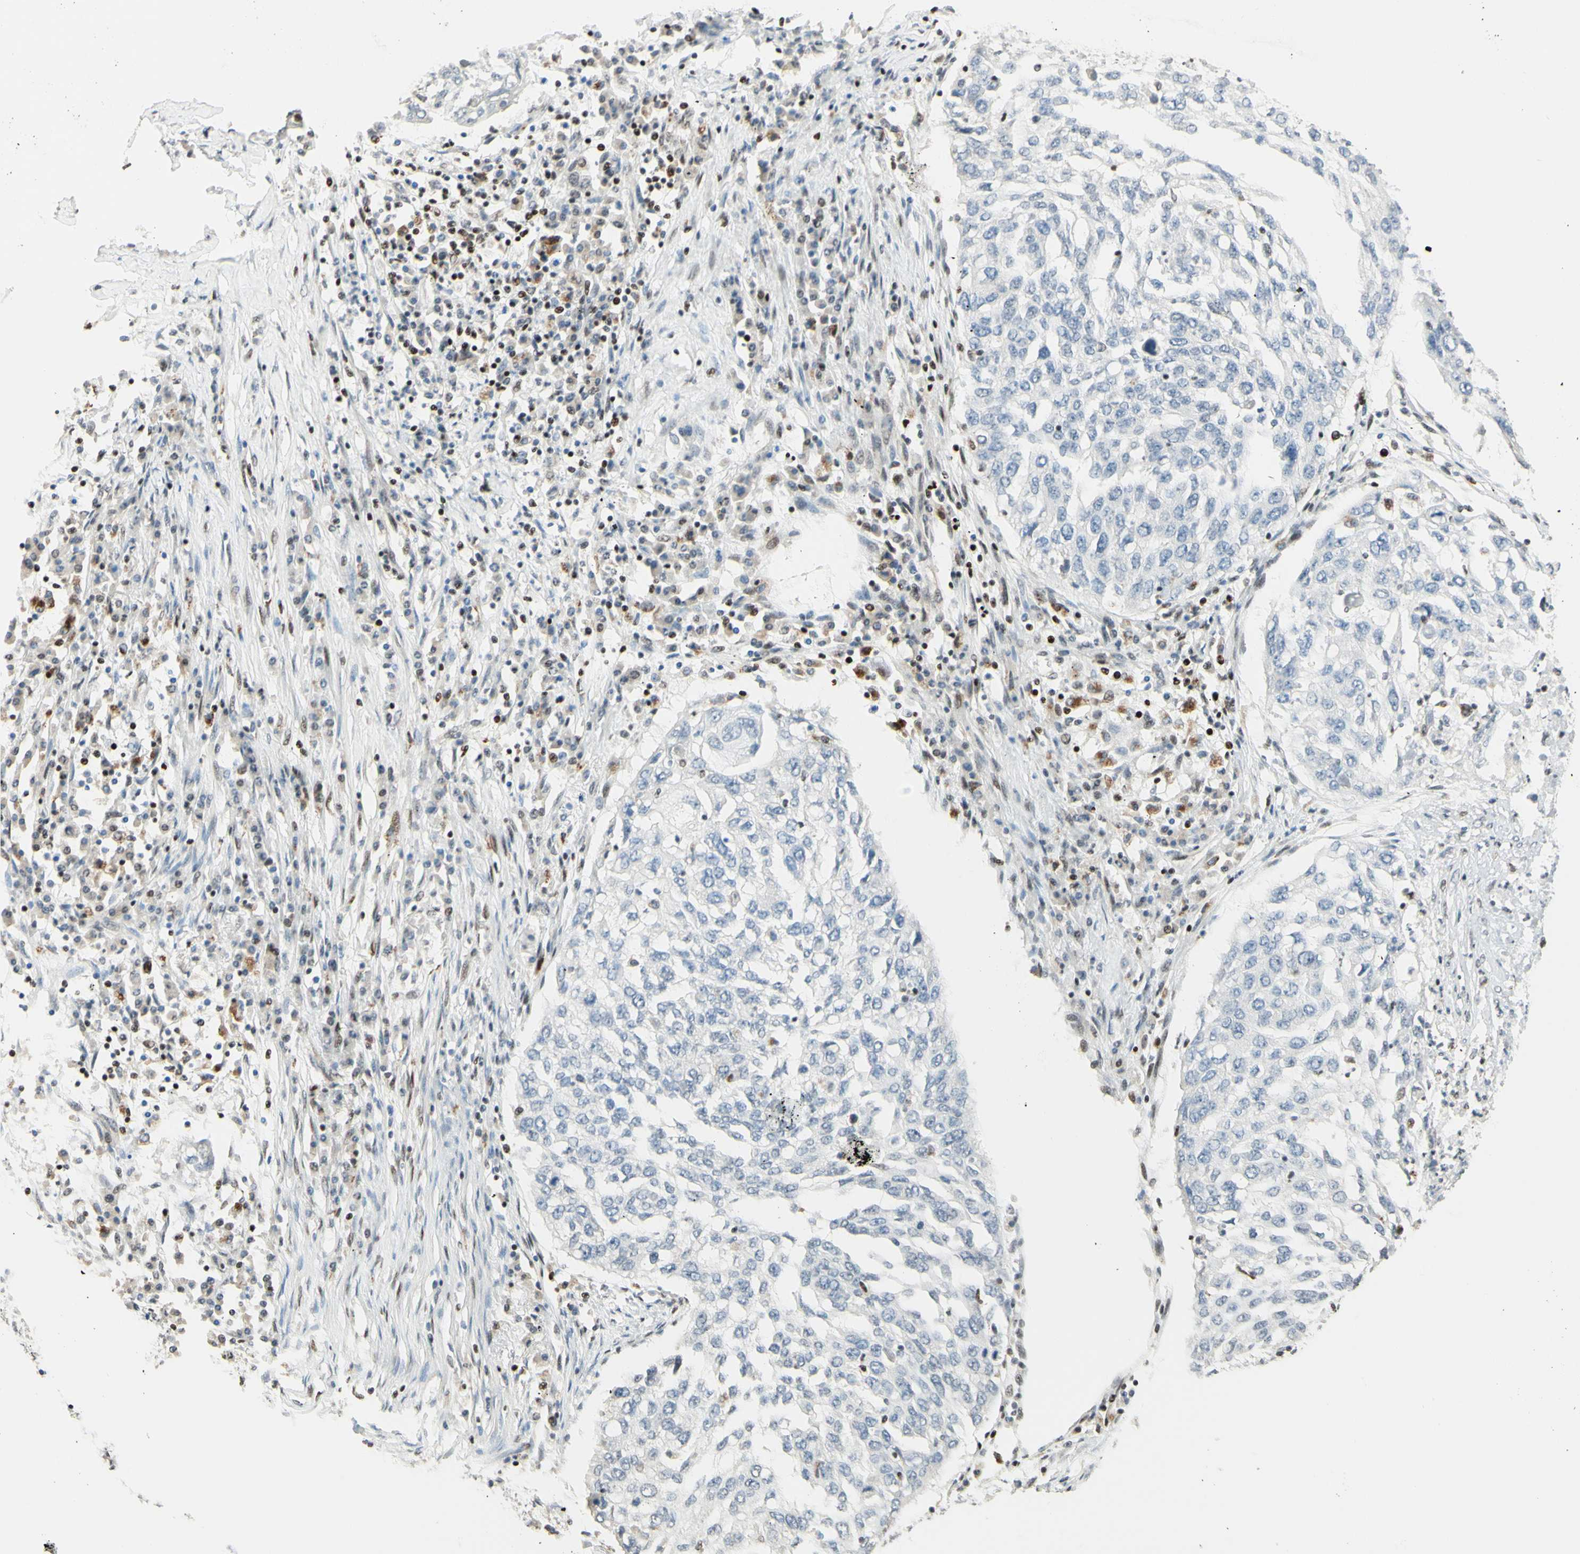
{"staining": {"intensity": "negative", "quantity": "none", "location": "none"}, "tissue": "lung cancer", "cell_type": "Tumor cells", "image_type": "cancer", "snomed": [{"axis": "morphology", "description": "Squamous cell carcinoma, NOS"}, {"axis": "topography", "description": "Lung"}], "caption": "The micrograph shows no staining of tumor cells in lung squamous cell carcinoma.", "gene": "CDKL5", "patient": {"sex": "female", "age": 63}}